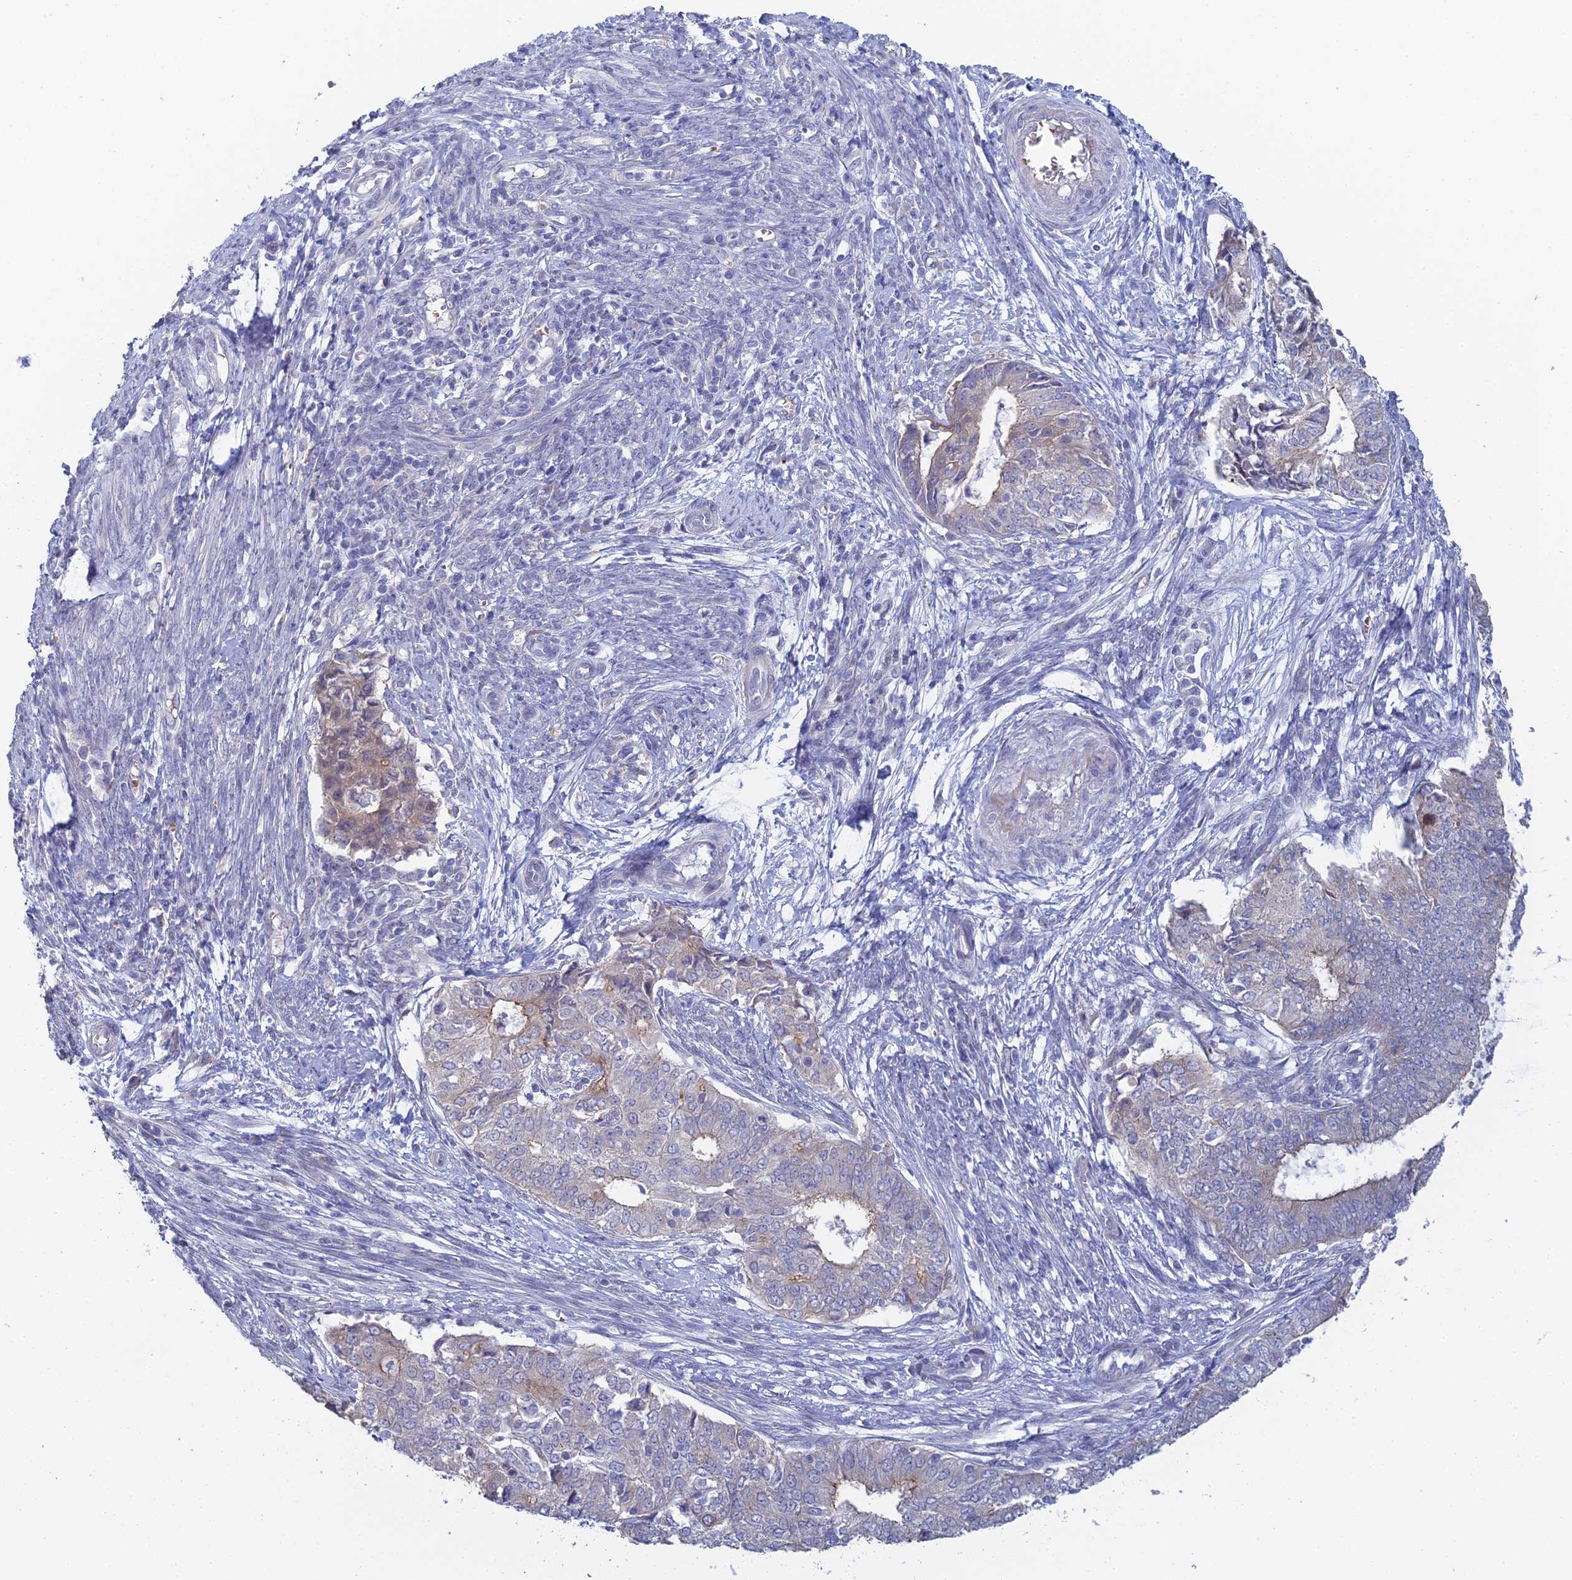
{"staining": {"intensity": "weak", "quantity": "<25%", "location": "cytoplasmic/membranous"}, "tissue": "endometrial cancer", "cell_type": "Tumor cells", "image_type": "cancer", "snomed": [{"axis": "morphology", "description": "Adenocarcinoma, NOS"}, {"axis": "topography", "description": "Endometrium"}], "caption": "The photomicrograph reveals no significant positivity in tumor cells of adenocarcinoma (endometrial). The staining is performed using DAB (3,3'-diaminobenzidine) brown chromogen with nuclei counter-stained in using hematoxylin.", "gene": "GIPC1", "patient": {"sex": "female", "age": 62}}